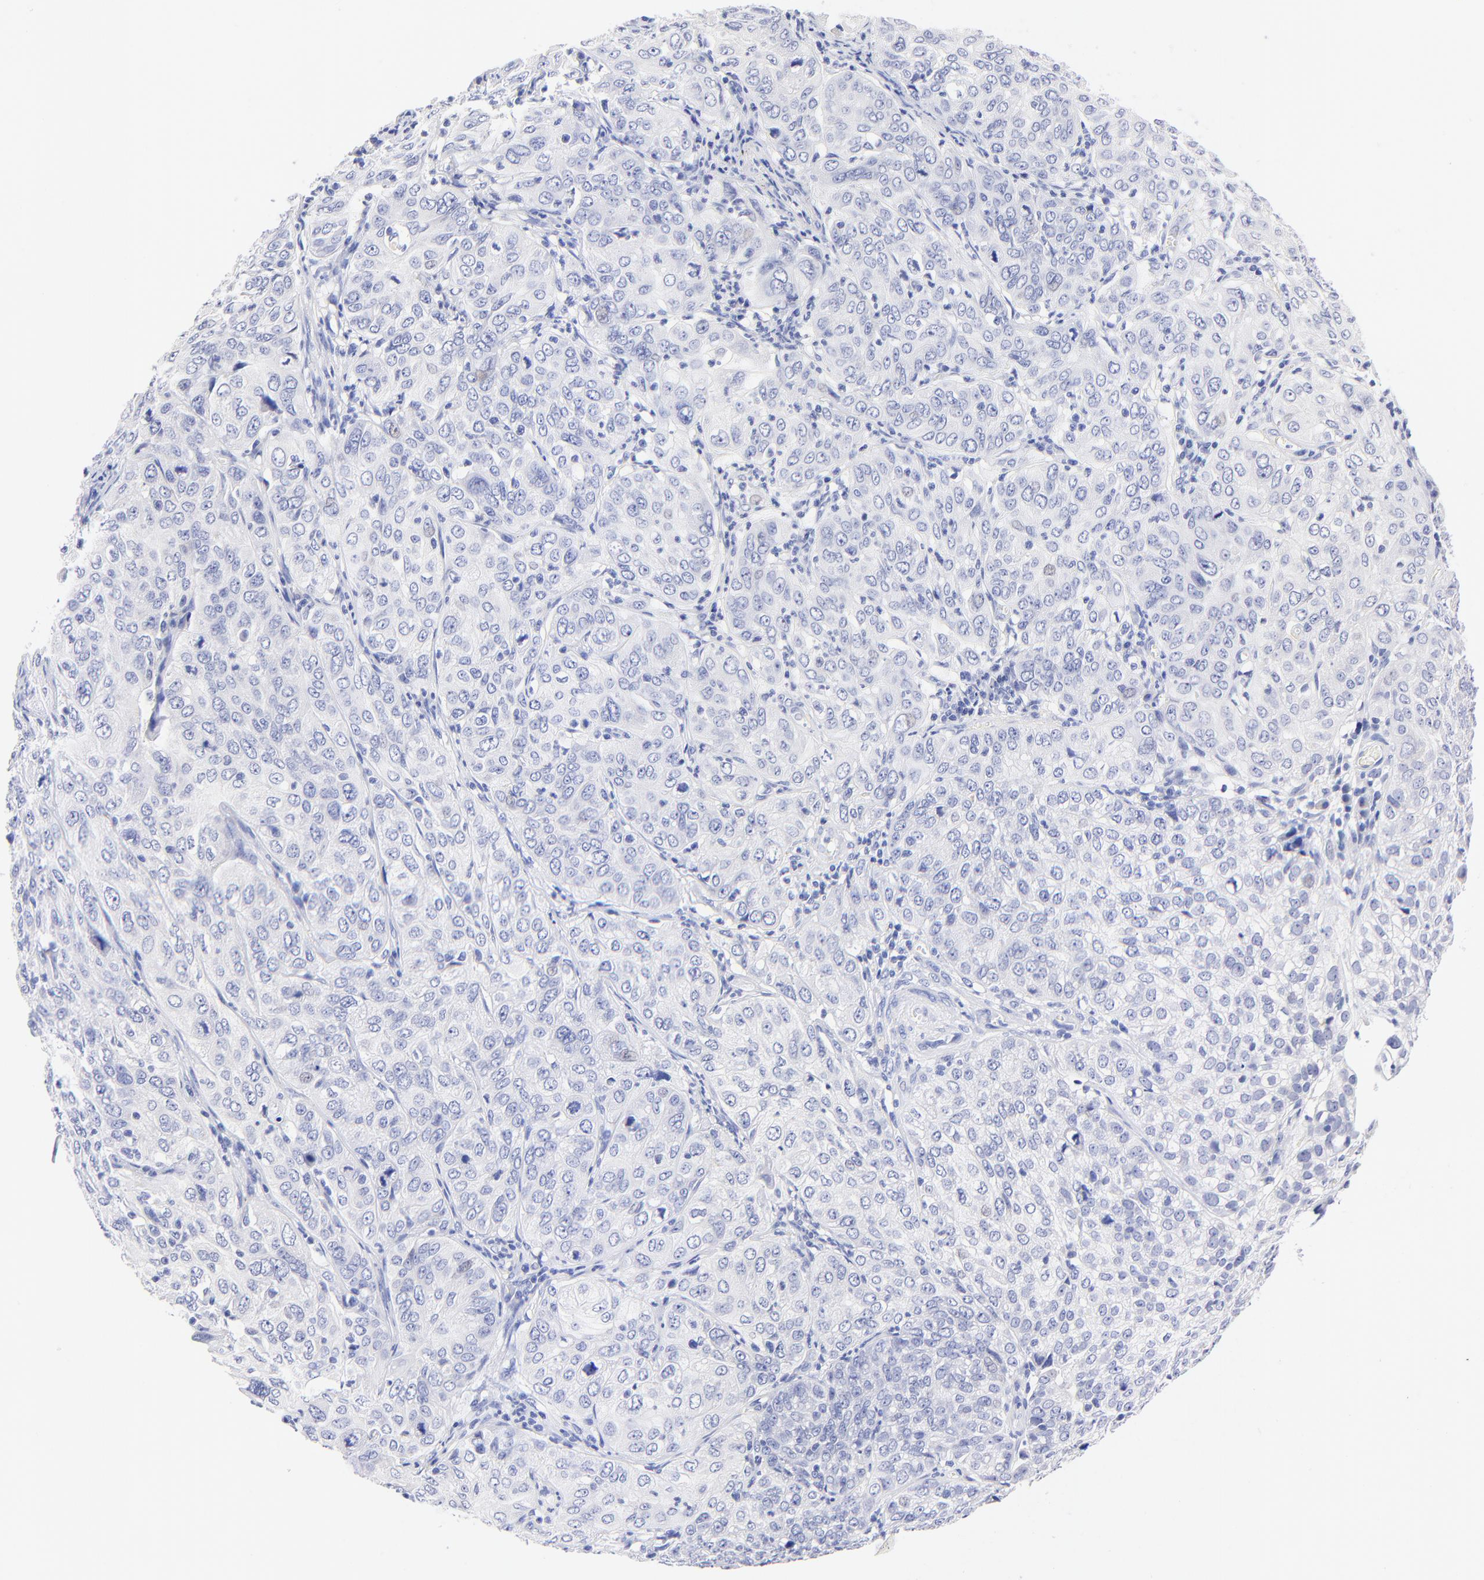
{"staining": {"intensity": "negative", "quantity": "none", "location": "none"}, "tissue": "cervical cancer", "cell_type": "Tumor cells", "image_type": "cancer", "snomed": [{"axis": "morphology", "description": "Squamous cell carcinoma, NOS"}, {"axis": "topography", "description": "Cervix"}], "caption": "This is a micrograph of immunohistochemistry (IHC) staining of cervical cancer (squamous cell carcinoma), which shows no staining in tumor cells.", "gene": "RAB3A", "patient": {"sex": "female", "age": 38}}